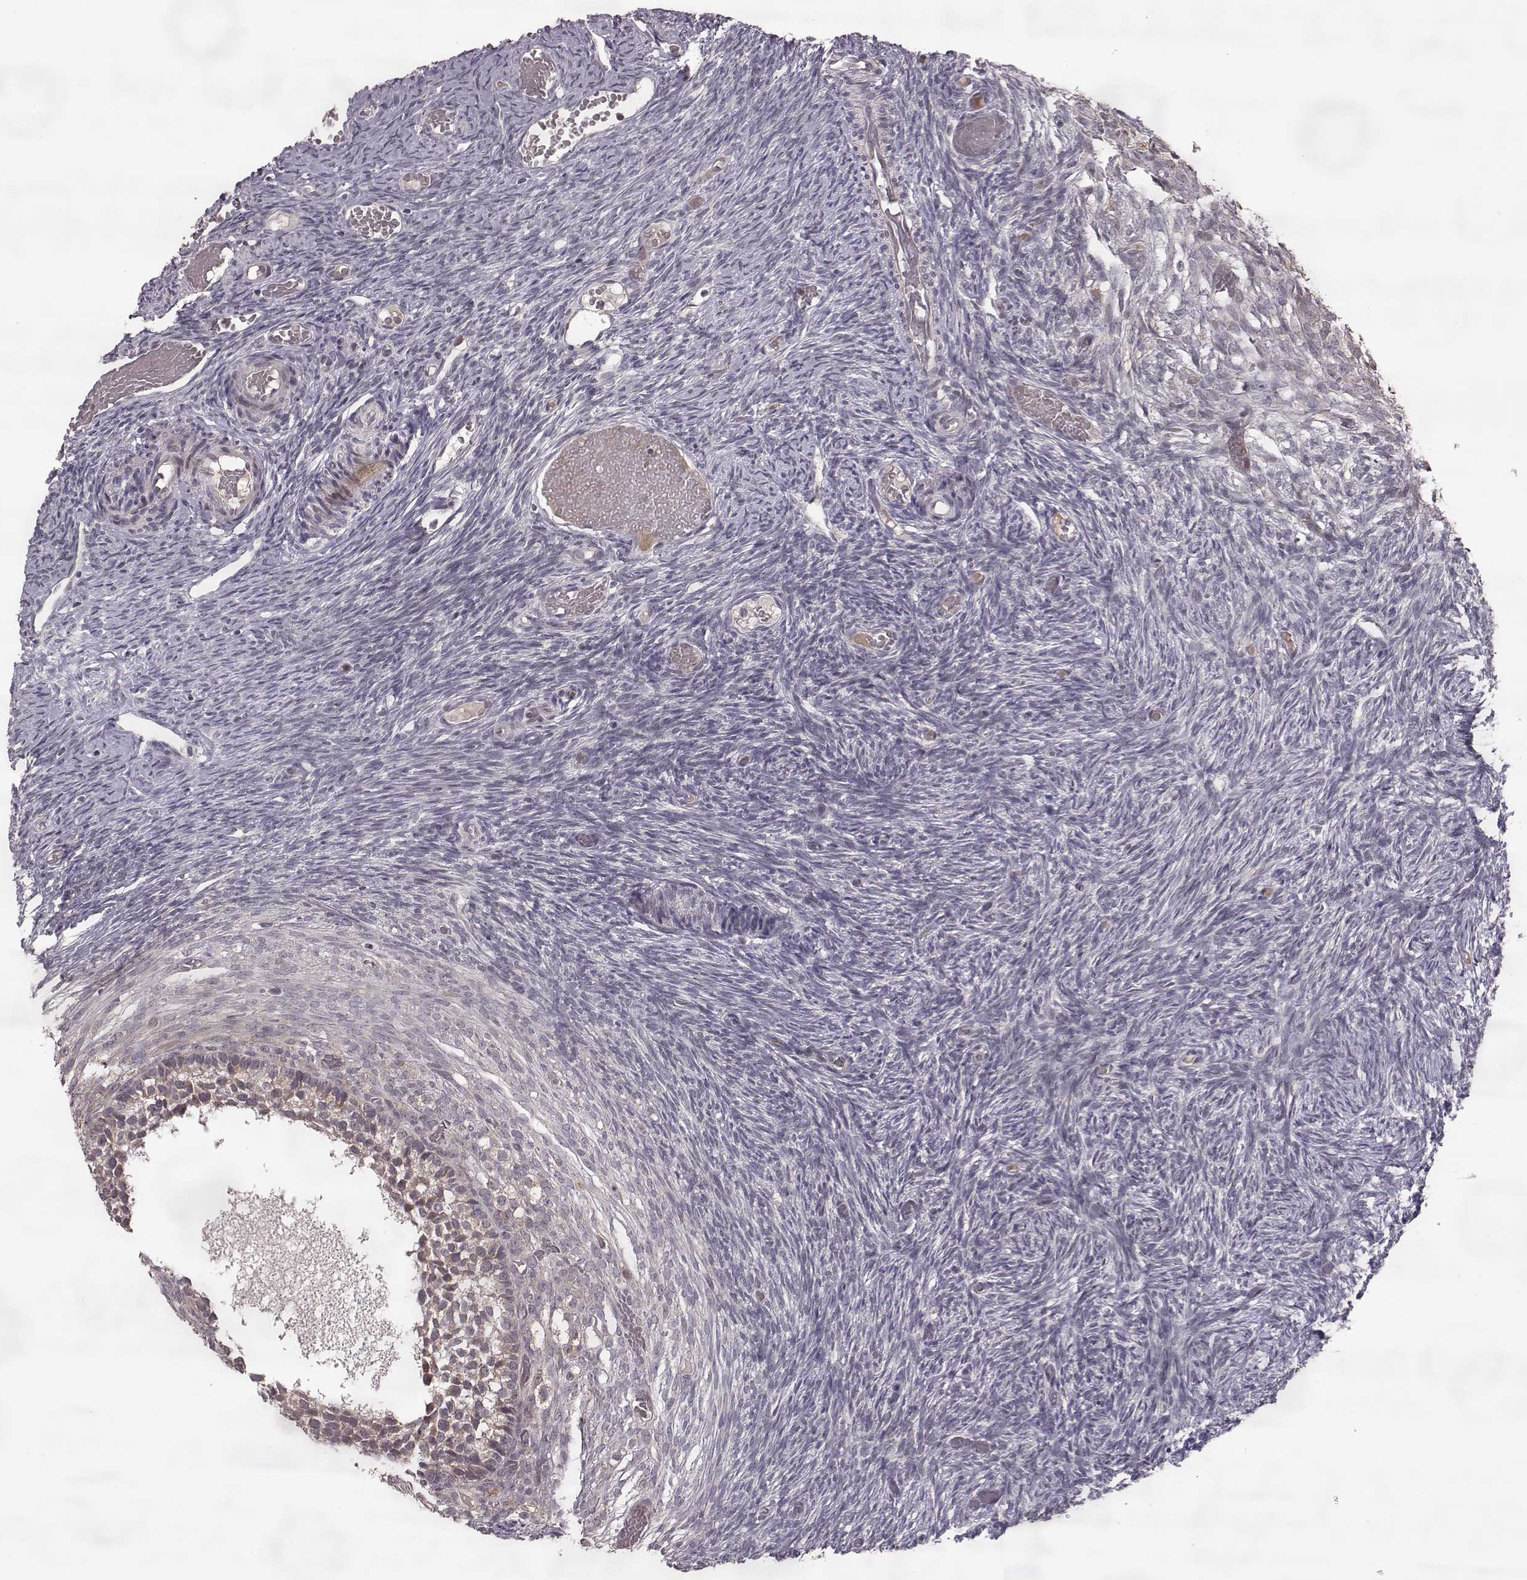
{"staining": {"intensity": "weak", "quantity": "<25%", "location": "cytoplasmic/membranous"}, "tissue": "ovary", "cell_type": "Follicle cells", "image_type": "normal", "snomed": [{"axis": "morphology", "description": "Normal tissue, NOS"}, {"axis": "topography", "description": "Ovary"}], "caption": "This is a micrograph of immunohistochemistry (IHC) staining of normal ovary, which shows no staining in follicle cells.", "gene": "ELOVL5", "patient": {"sex": "female", "age": 39}}